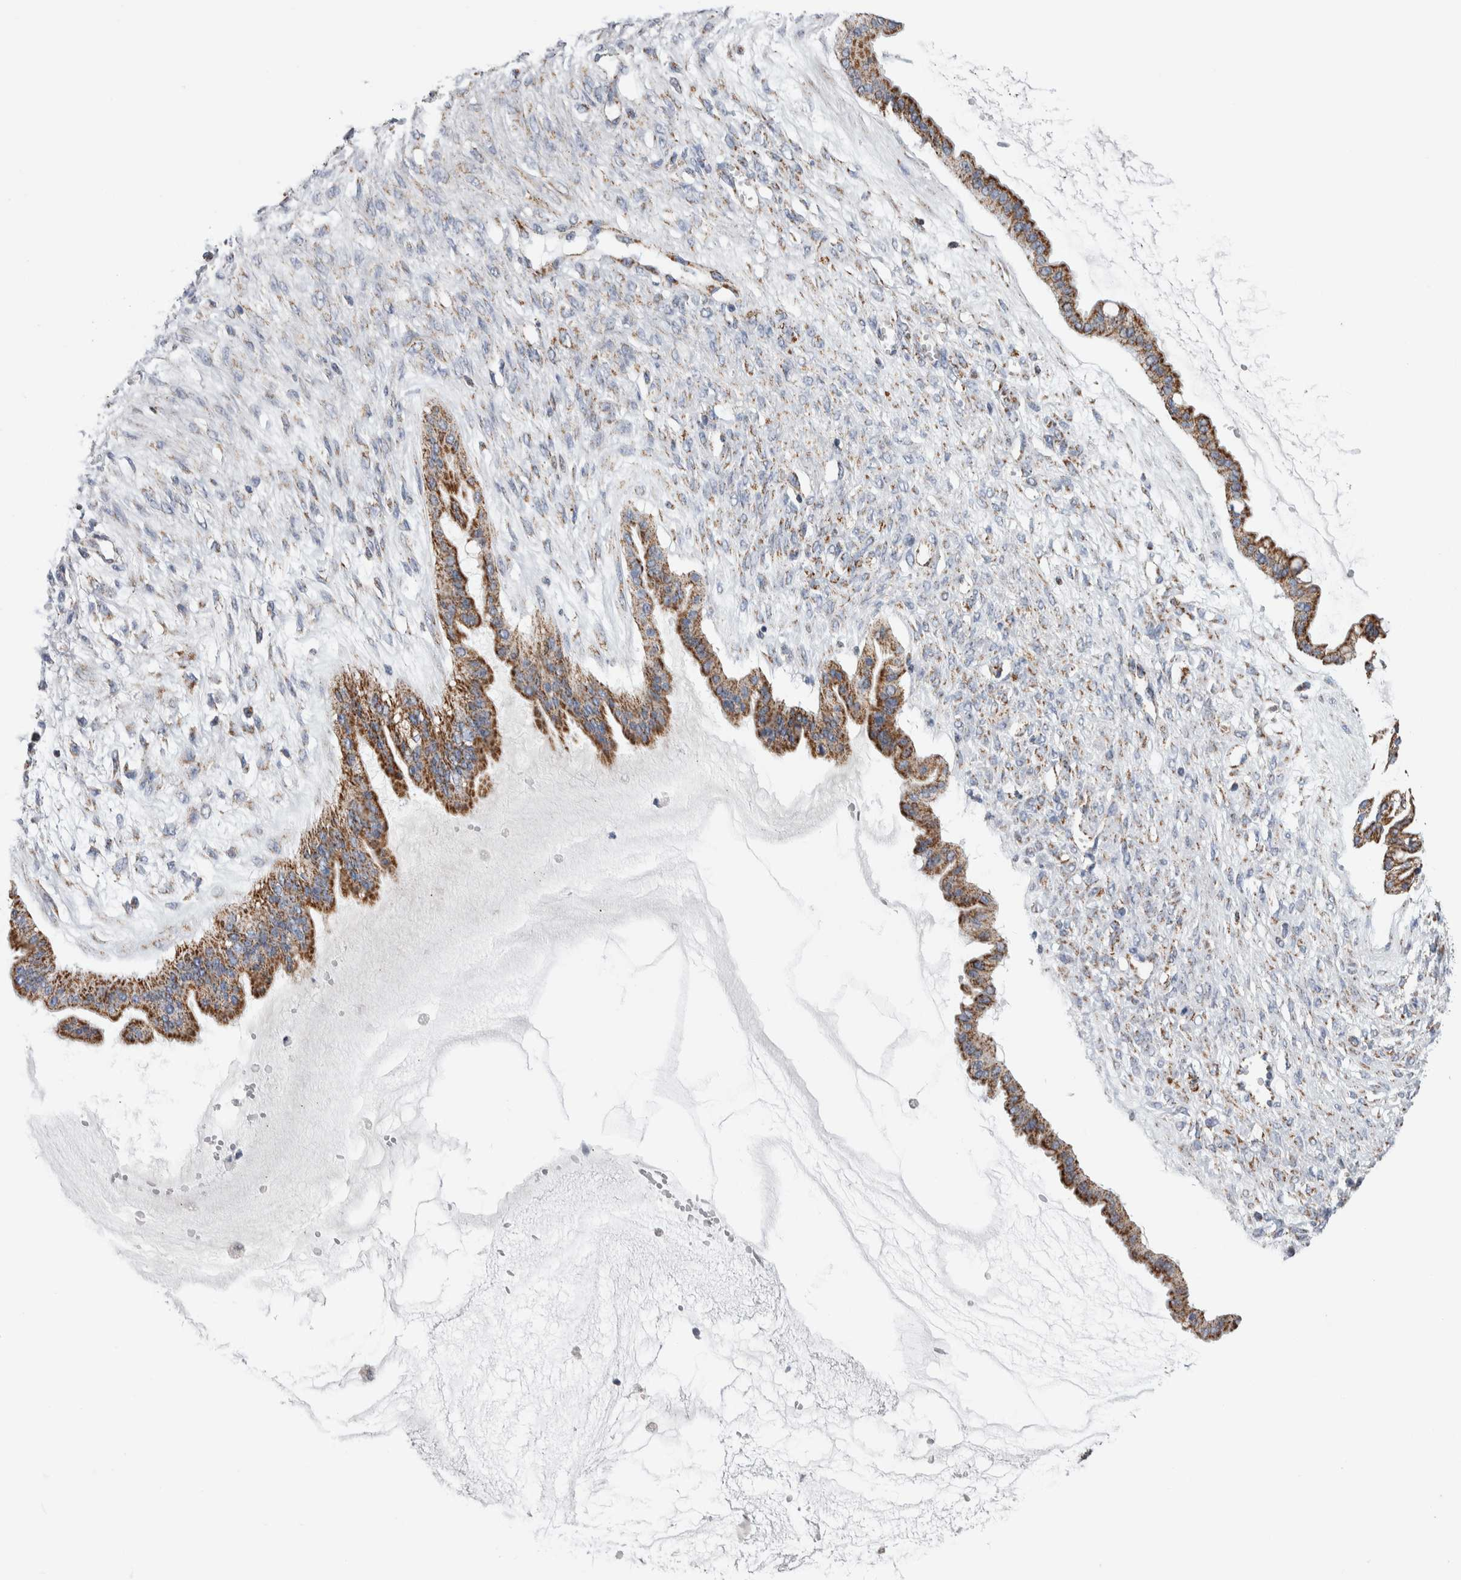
{"staining": {"intensity": "moderate", "quantity": ">75%", "location": "cytoplasmic/membranous"}, "tissue": "ovarian cancer", "cell_type": "Tumor cells", "image_type": "cancer", "snomed": [{"axis": "morphology", "description": "Cystadenocarcinoma, mucinous, NOS"}, {"axis": "topography", "description": "Ovary"}], "caption": "Immunohistochemical staining of human mucinous cystadenocarcinoma (ovarian) shows moderate cytoplasmic/membranous protein staining in approximately >75% of tumor cells. The protein of interest is shown in brown color, while the nuclei are stained blue.", "gene": "ETFA", "patient": {"sex": "female", "age": 73}}